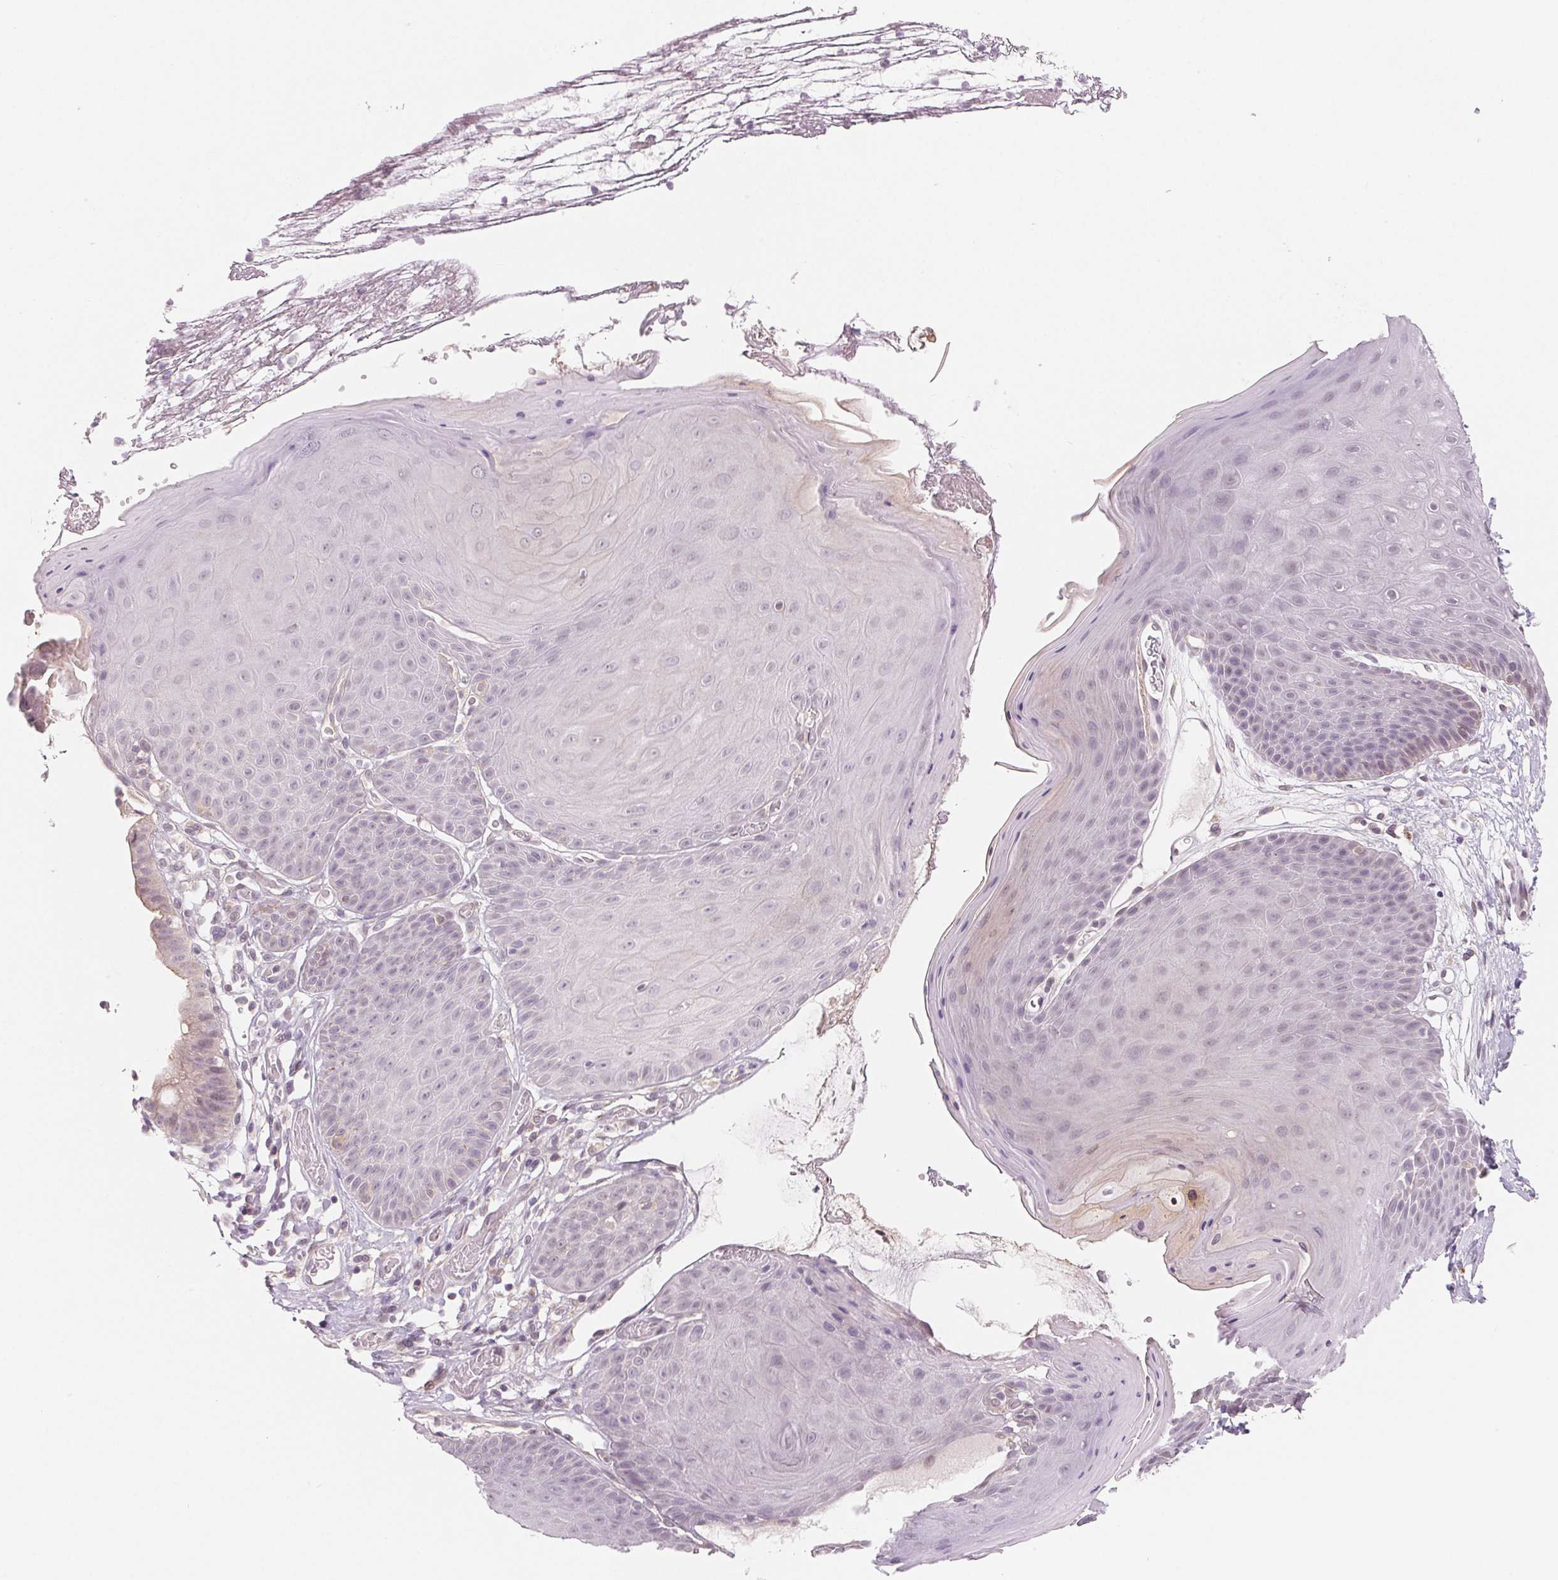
{"staining": {"intensity": "negative", "quantity": "none", "location": "none"}, "tissue": "skin", "cell_type": "Epidermal cells", "image_type": "normal", "snomed": [{"axis": "morphology", "description": "Normal tissue, NOS"}, {"axis": "topography", "description": "Anal"}], "caption": "Epidermal cells show no significant protein positivity in unremarkable skin. (DAB immunohistochemistry, high magnification).", "gene": "CFC1B", "patient": {"sex": "male", "age": 53}}